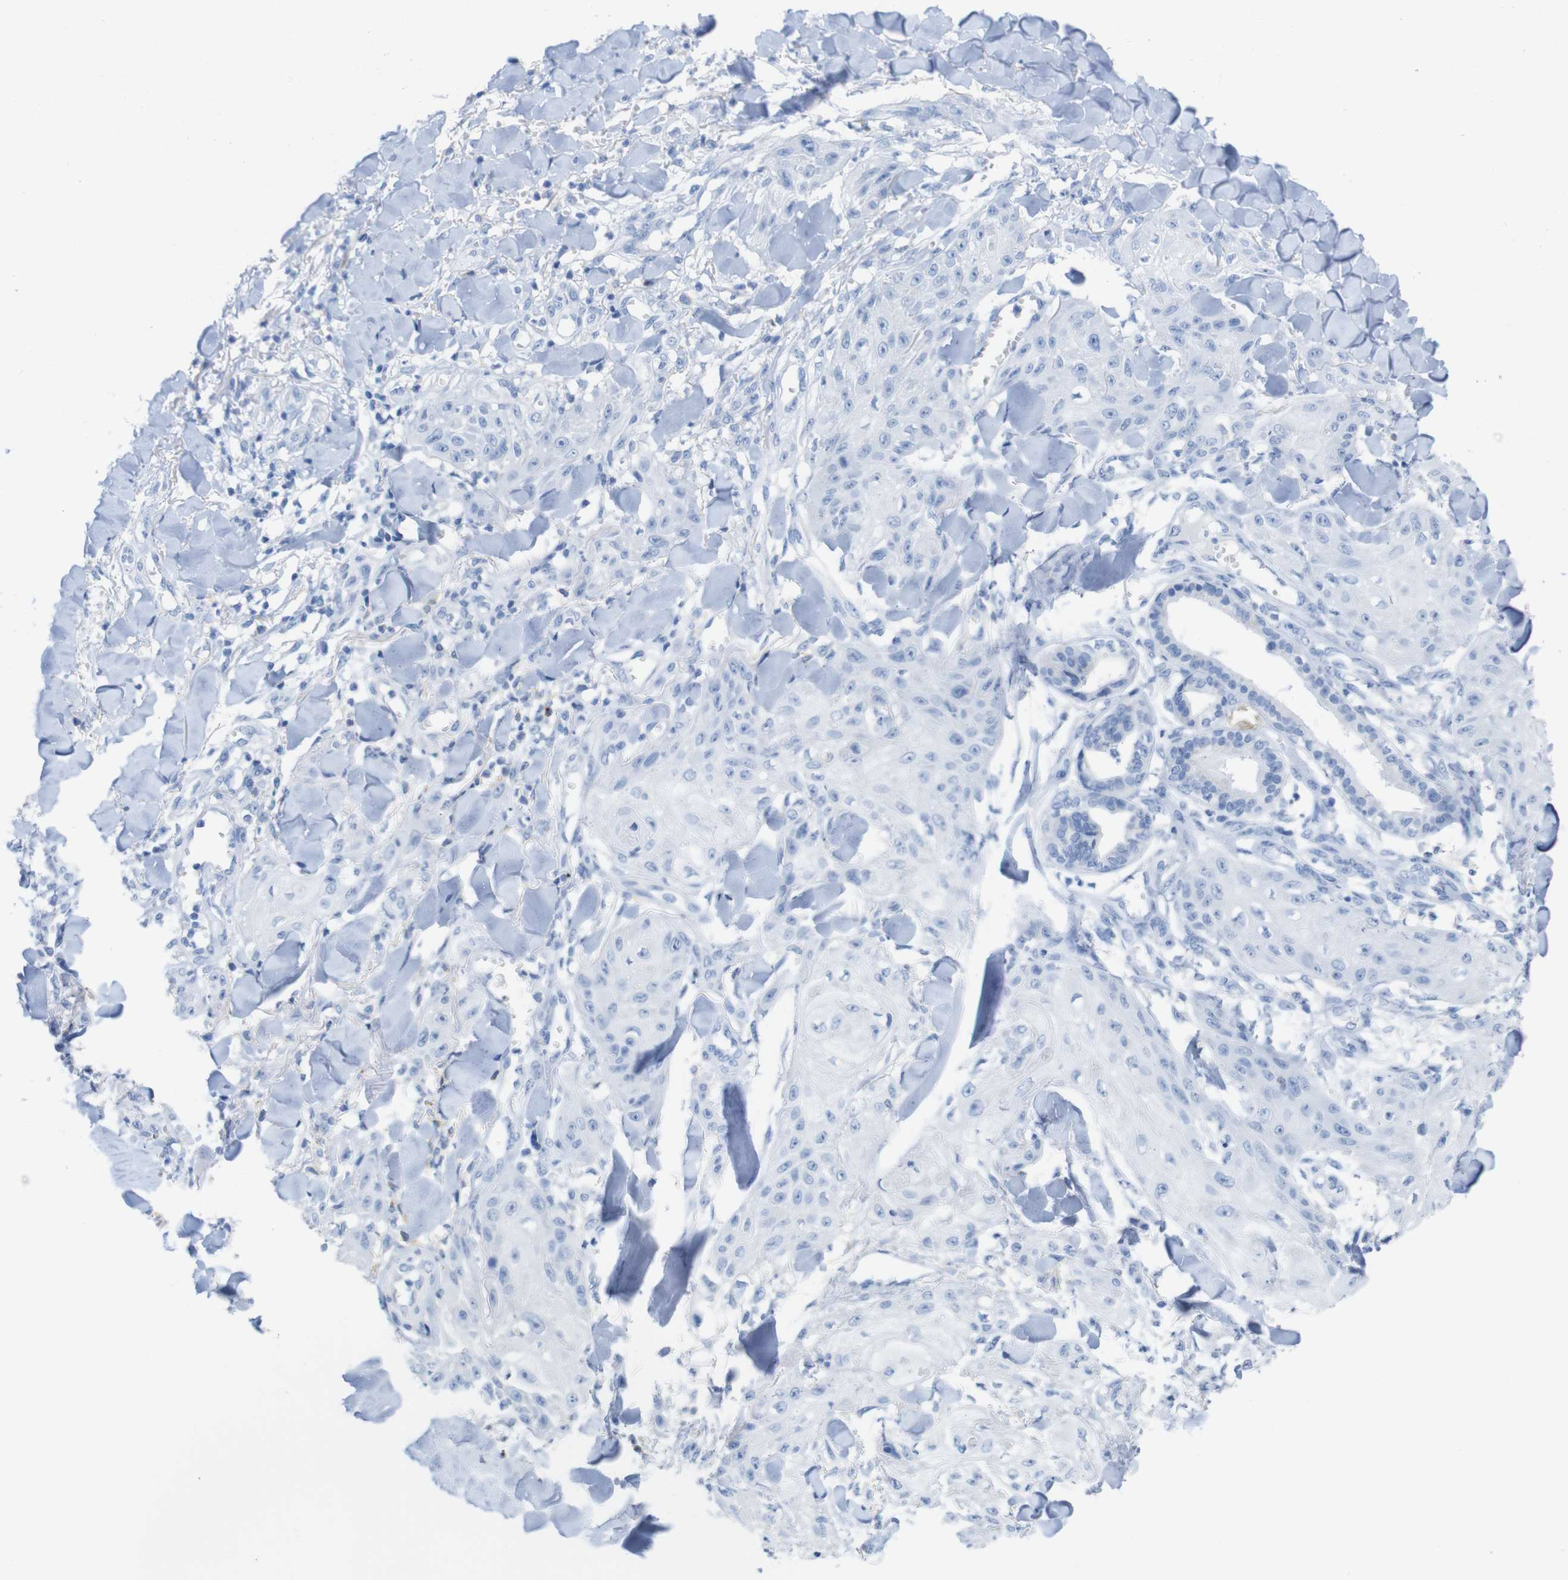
{"staining": {"intensity": "negative", "quantity": "none", "location": "none"}, "tissue": "skin cancer", "cell_type": "Tumor cells", "image_type": "cancer", "snomed": [{"axis": "morphology", "description": "Squamous cell carcinoma, NOS"}, {"axis": "topography", "description": "Skin"}], "caption": "DAB (3,3'-diaminobenzidine) immunohistochemical staining of squamous cell carcinoma (skin) exhibits no significant expression in tumor cells.", "gene": "LAG3", "patient": {"sex": "male", "age": 74}}